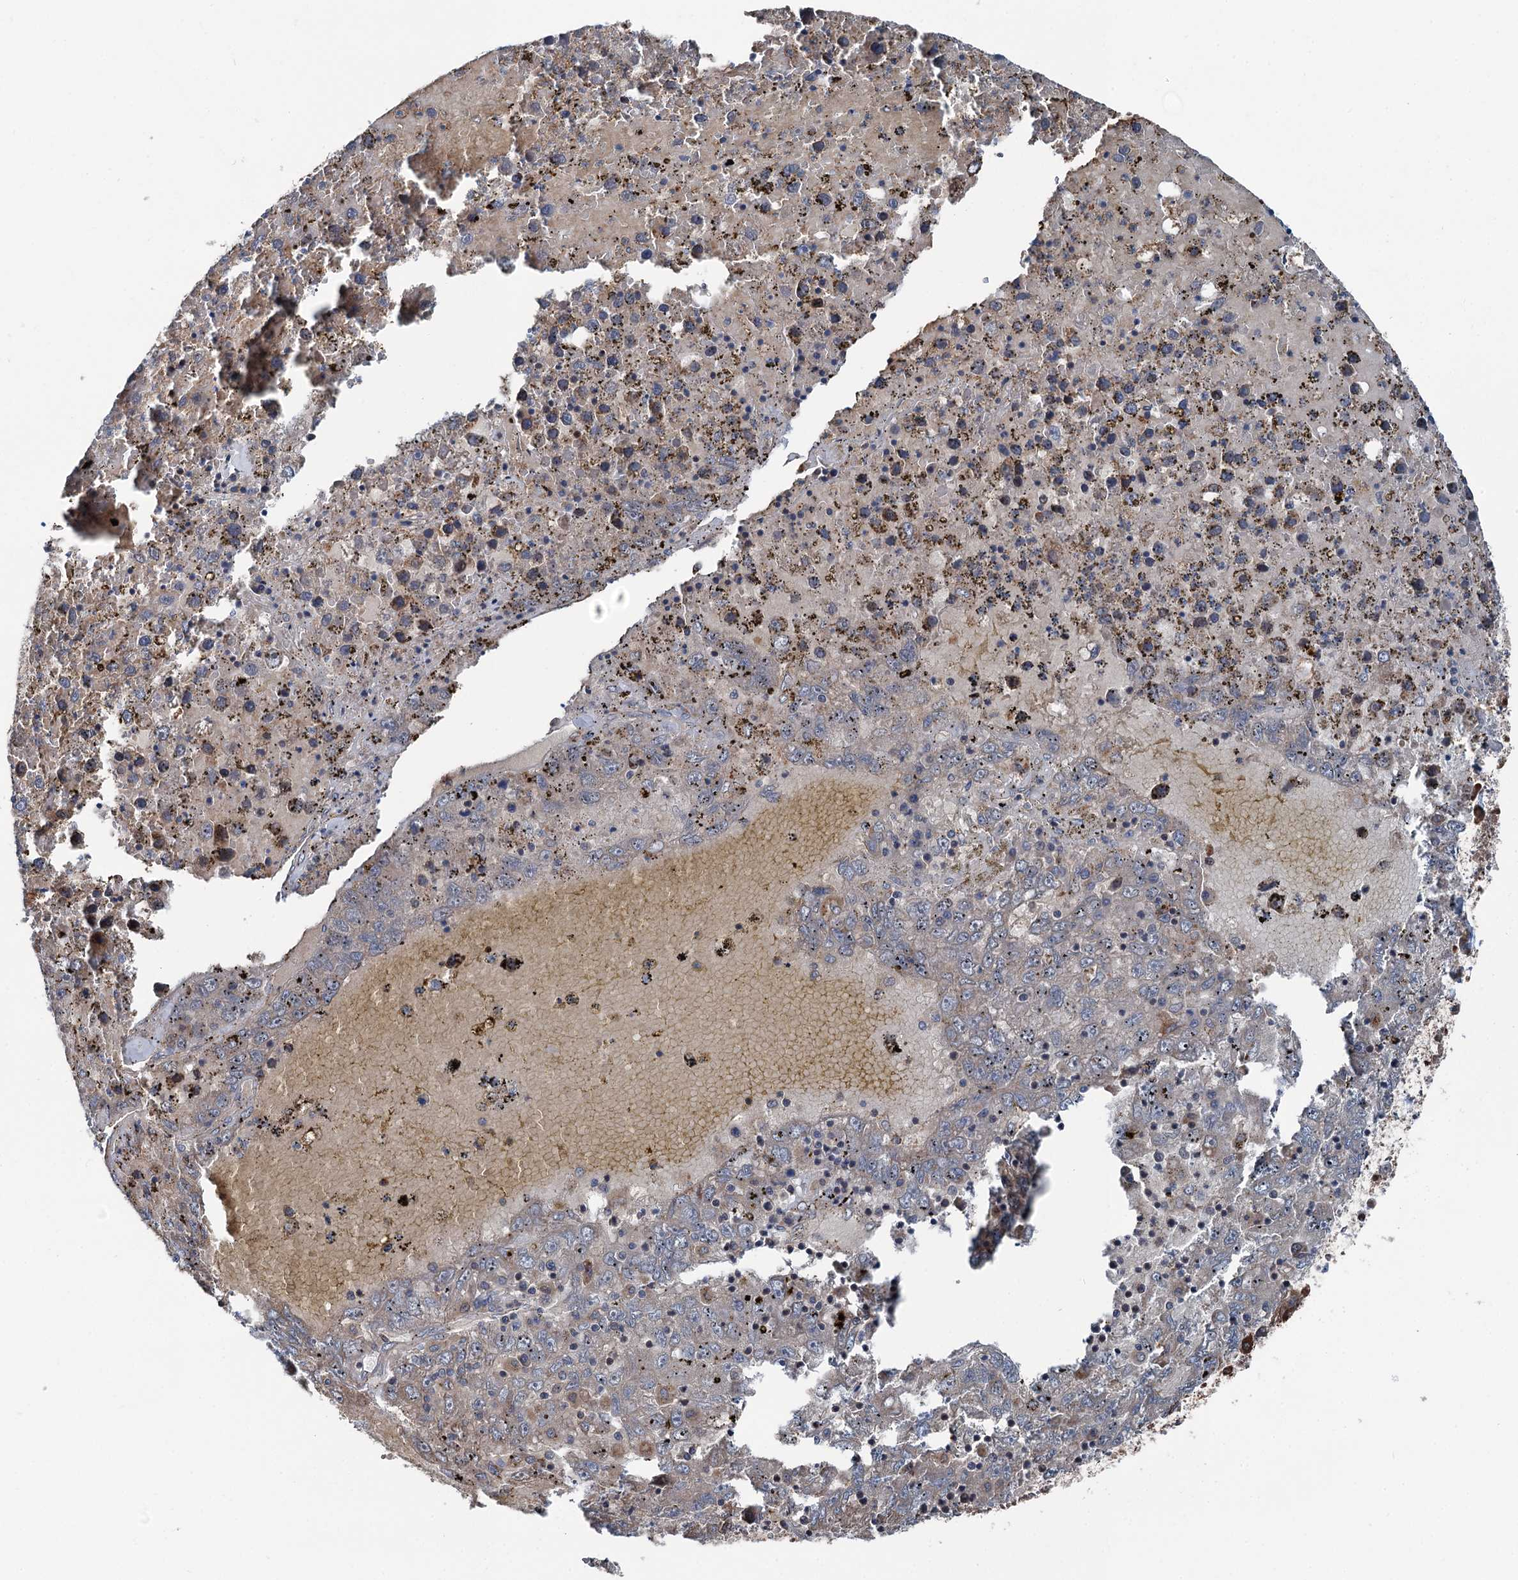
{"staining": {"intensity": "weak", "quantity": "25%-75%", "location": "cytoplasmic/membranous"}, "tissue": "liver cancer", "cell_type": "Tumor cells", "image_type": "cancer", "snomed": [{"axis": "morphology", "description": "Carcinoma, Hepatocellular, NOS"}, {"axis": "topography", "description": "Liver"}], "caption": "Protein staining demonstrates weak cytoplasmic/membranous expression in approximately 25%-75% of tumor cells in liver hepatocellular carcinoma. The protein is stained brown, and the nuclei are stained in blue (DAB IHC with brightfield microscopy, high magnification).", "gene": "POLR1D", "patient": {"sex": "male", "age": 49}}